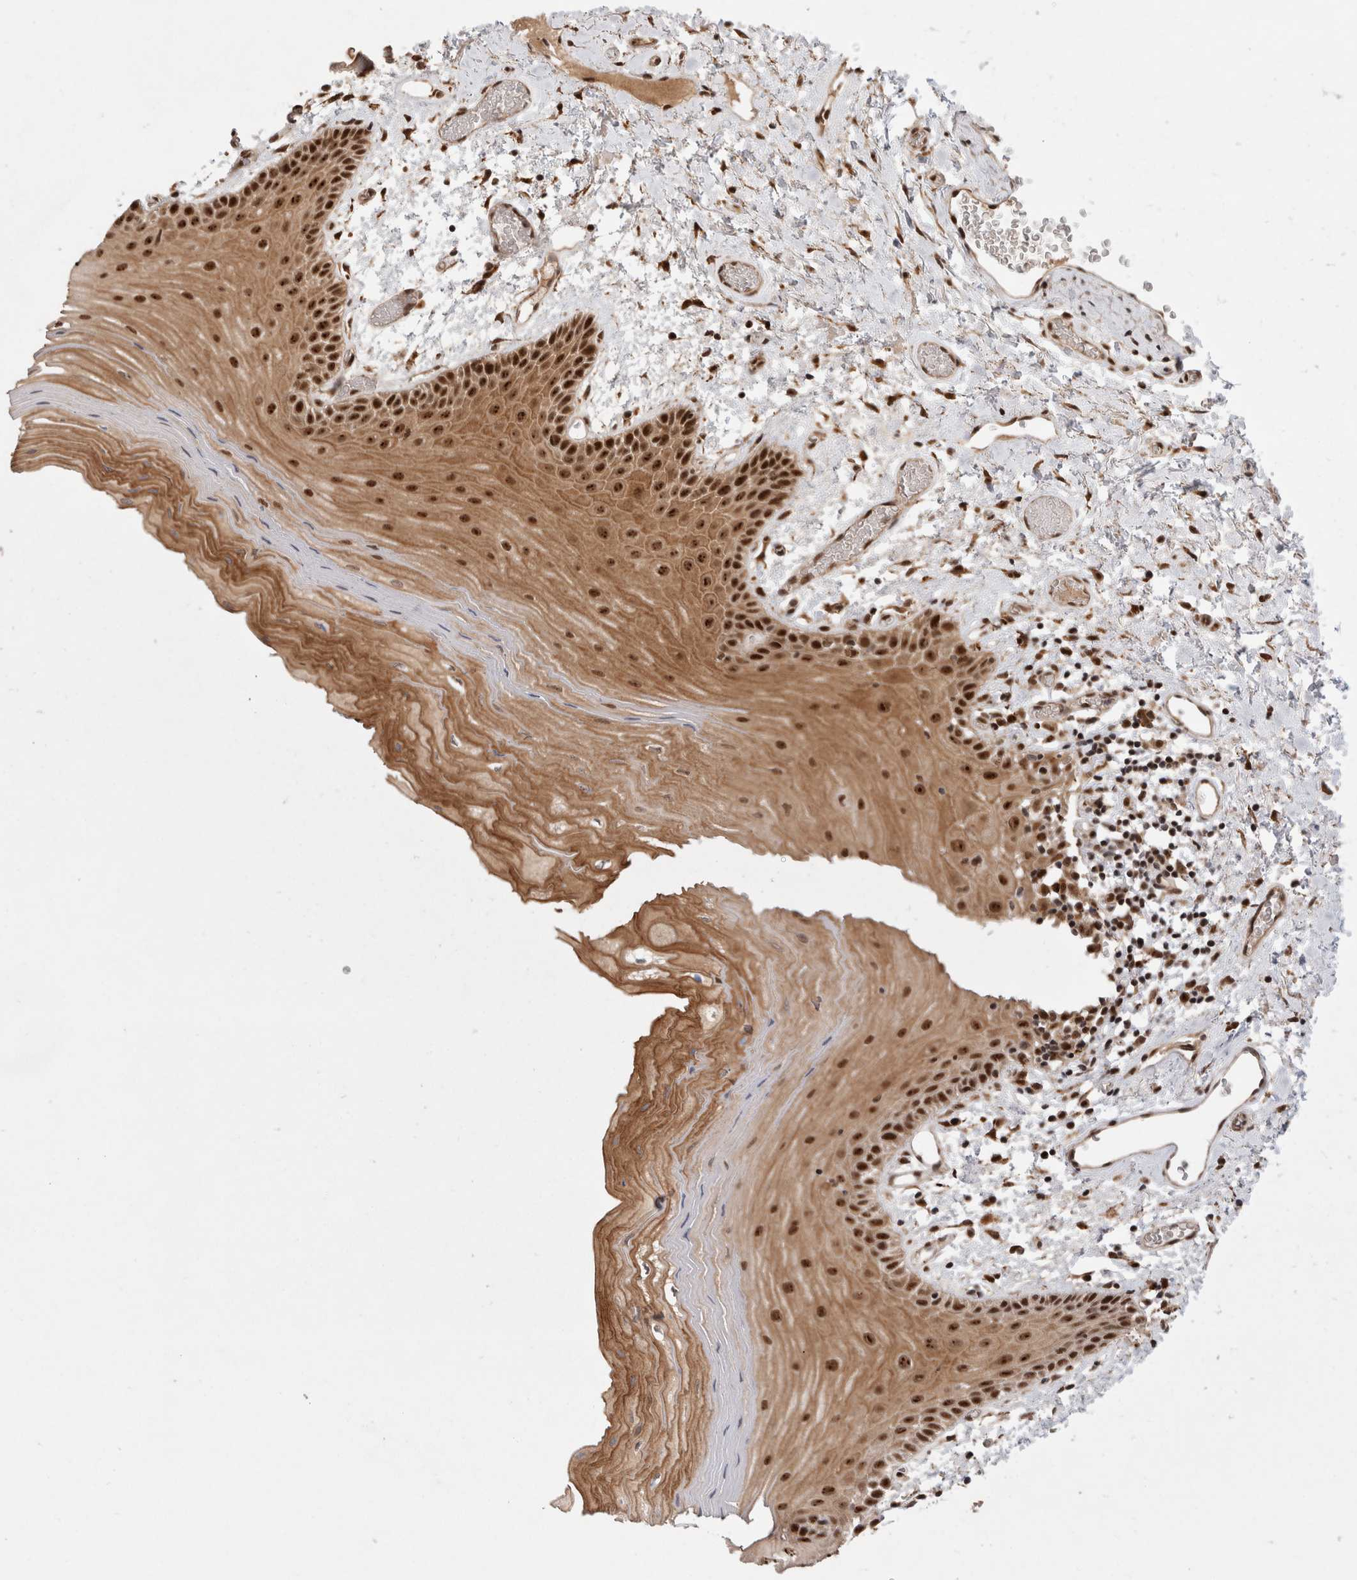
{"staining": {"intensity": "strong", "quantity": ">75%", "location": "cytoplasmic/membranous,nuclear"}, "tissue": "oral mucosa", "cell_type": "Squamous epithelial cells", "image_type": "normal", "snomed": [{"axis": "morphology", "description": "Normal tissue, NOS"}, {"axis": "topography", "description": "Oral tissue"}], "caption": "An image of human oral mucosa stained for a protein exhibits strong cytoplasmic/membranous,nuclear brown staining in squamous epithelial cells. The staining is performed using DAB (3,3'-diaminobenzidine) brown chromogen to label protein expression. The nuclei are counter-stained blue using hematoxylin.", "gene": "MPHOSPH6", "patient": {"sex": "male", "age": 52}}